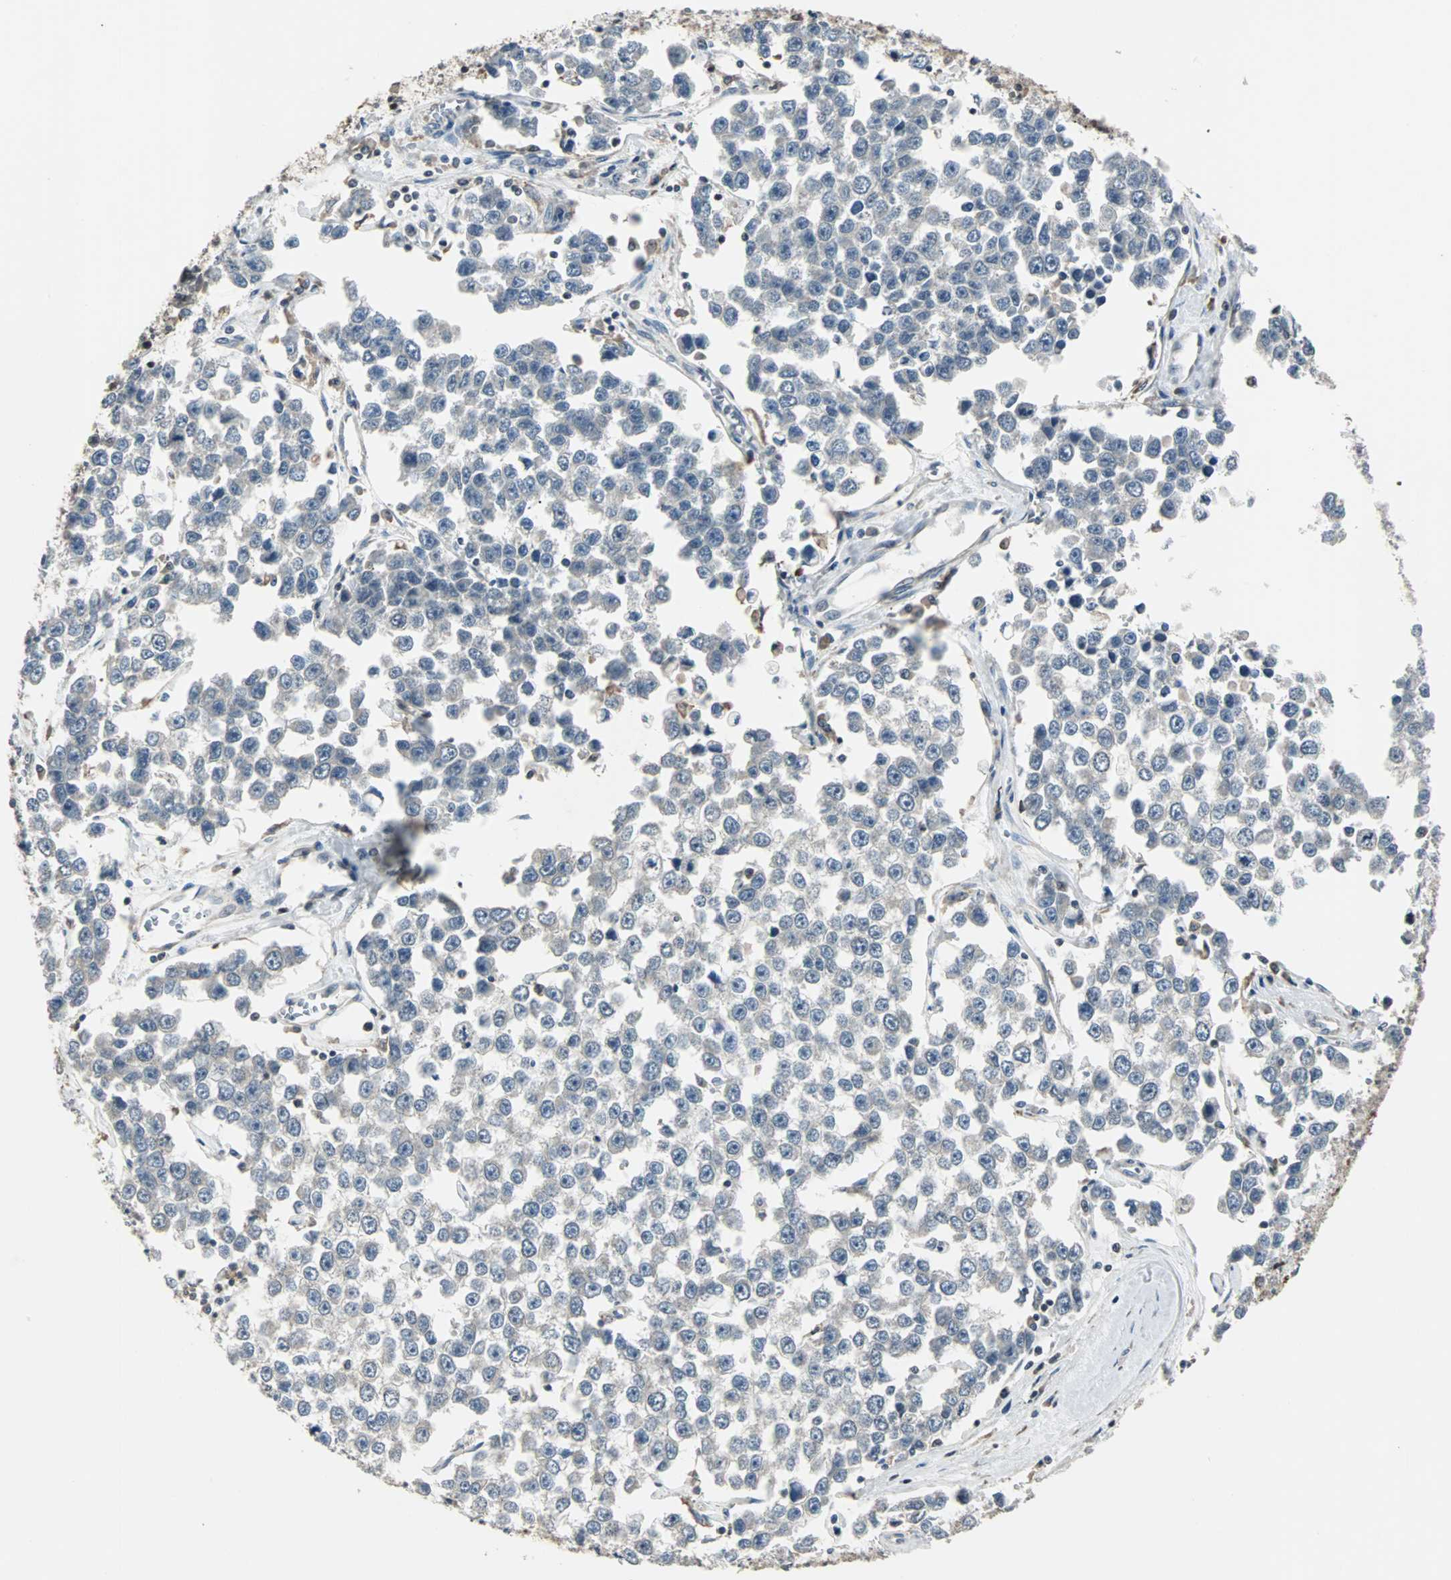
{"staining": {"intensity": "weak", "quantity": "25%-75%", "location": "cytoplasmic/membranous,nuclear"}, "tissue": "testis cancer", "cell_type": "Tumor cells", "image_type": "cancer", "snomed": [{"axis": "morphology", "description": "Seminoma, NOS"}, {"axis": "morphology", "description": "Carcinoma, Embryonal, NOS"}, {"axis": "topography", "description": "Testis"}], "caption": "A histopathology image of testis cancer stained for a protein demonstrates weak cytoplasmic/membranous and nuclear brown staining in tumor cells.", "gene": "TERF2IP", "patient": {"sex": "male", "age": 52}}